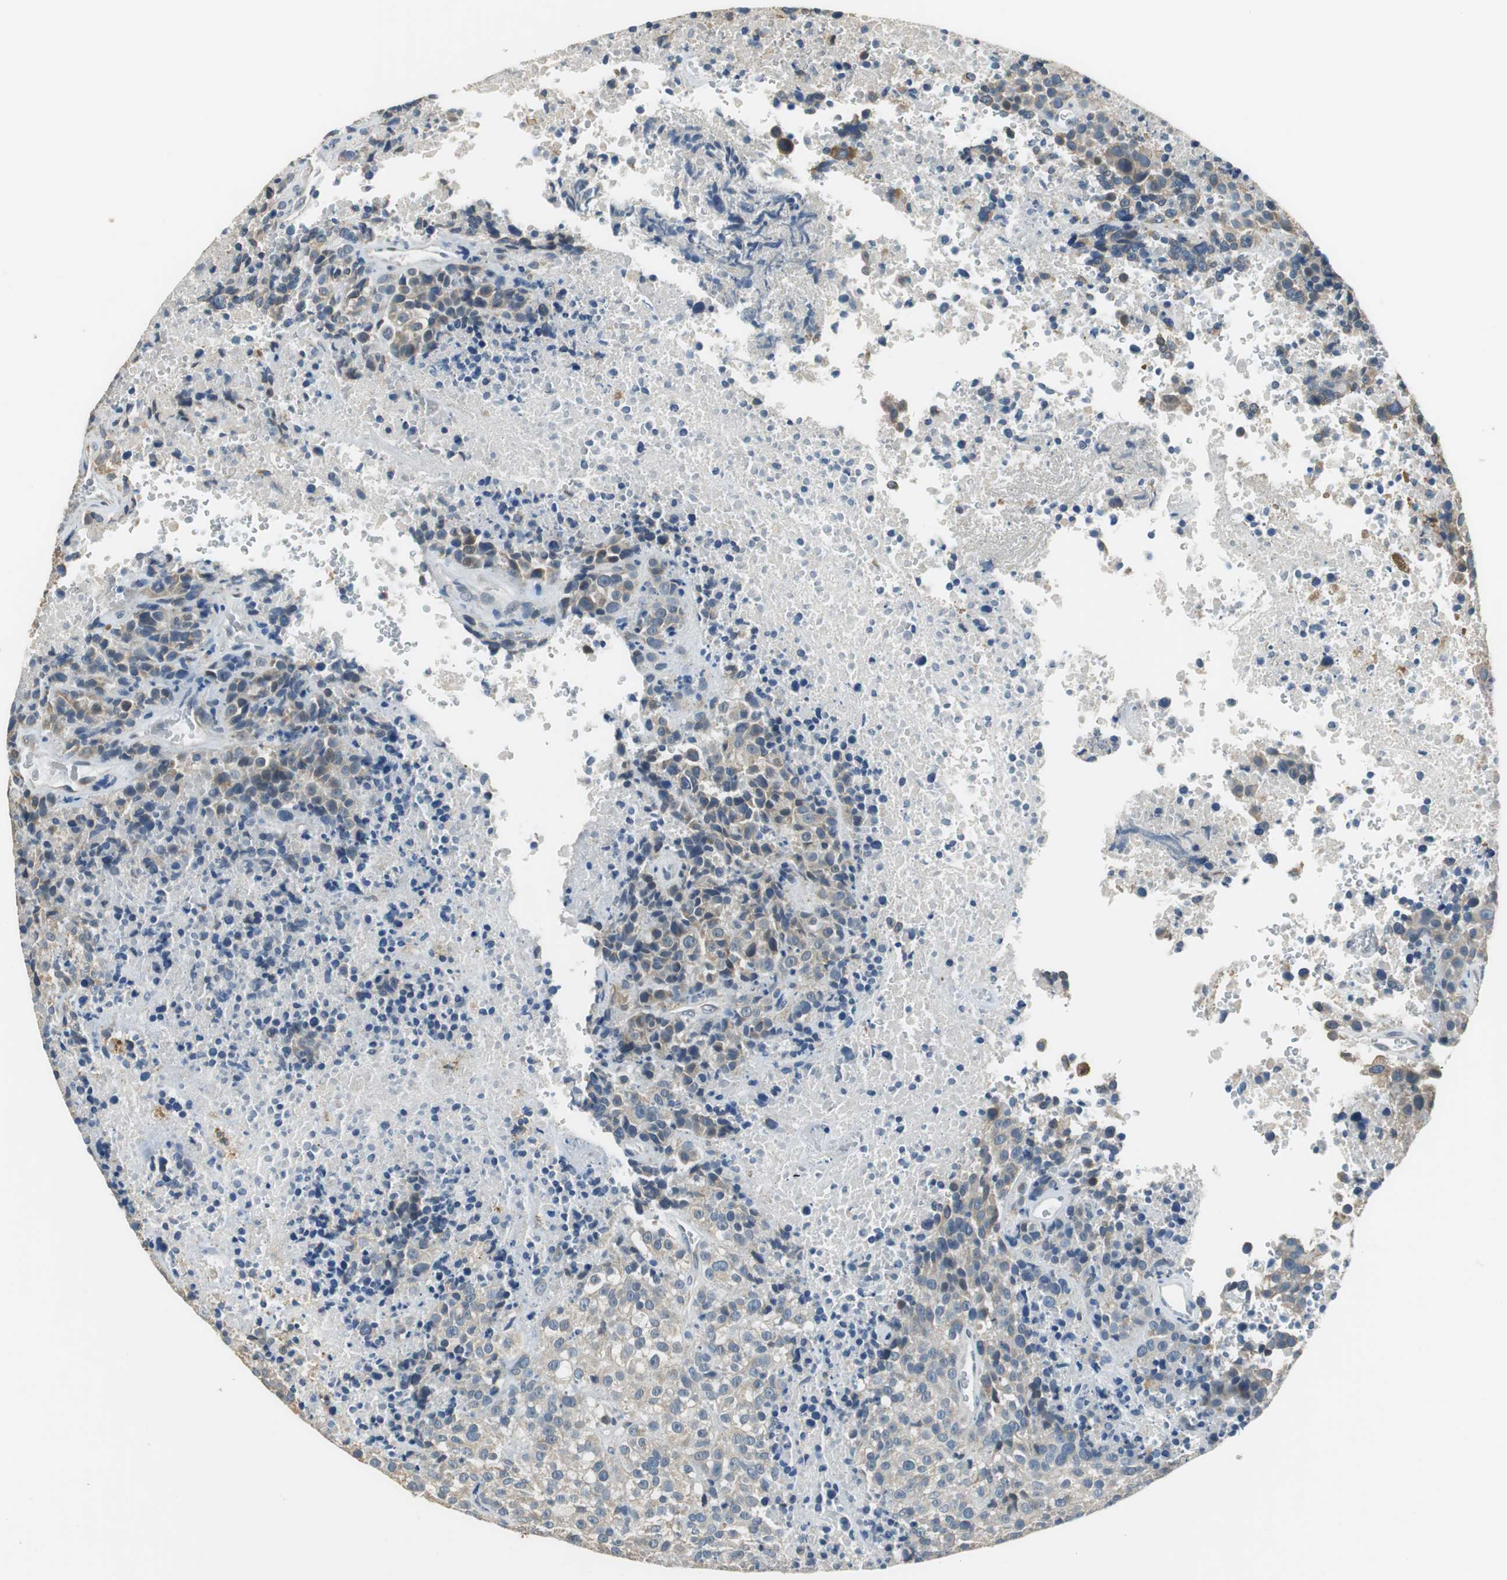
{"staining": {"intensity": "weak", "quantity": "25%-75%", "location": "cytoplasmic/membranous"}, "tissue": "melanoma", "cell_type": "Tumor cells", "image_type": "cancer", "snomed": [{"axis": "morphology", "description": "Malignant melanoma, Metastatic site"}, {"axis": "topography", "description": "Cerebral cortex"}], "caption": "A histopathology image of melanoma stained for a protein demonstrates weak cytoplasmic/membranous brown staining in tumor cells. (DAB (3,3'-diaminobenzidine) = brown stain, brightfield microscopy at high magnification).", "gene": "ALDH4A1", "patient": {"sex": "female", "age": 52}}